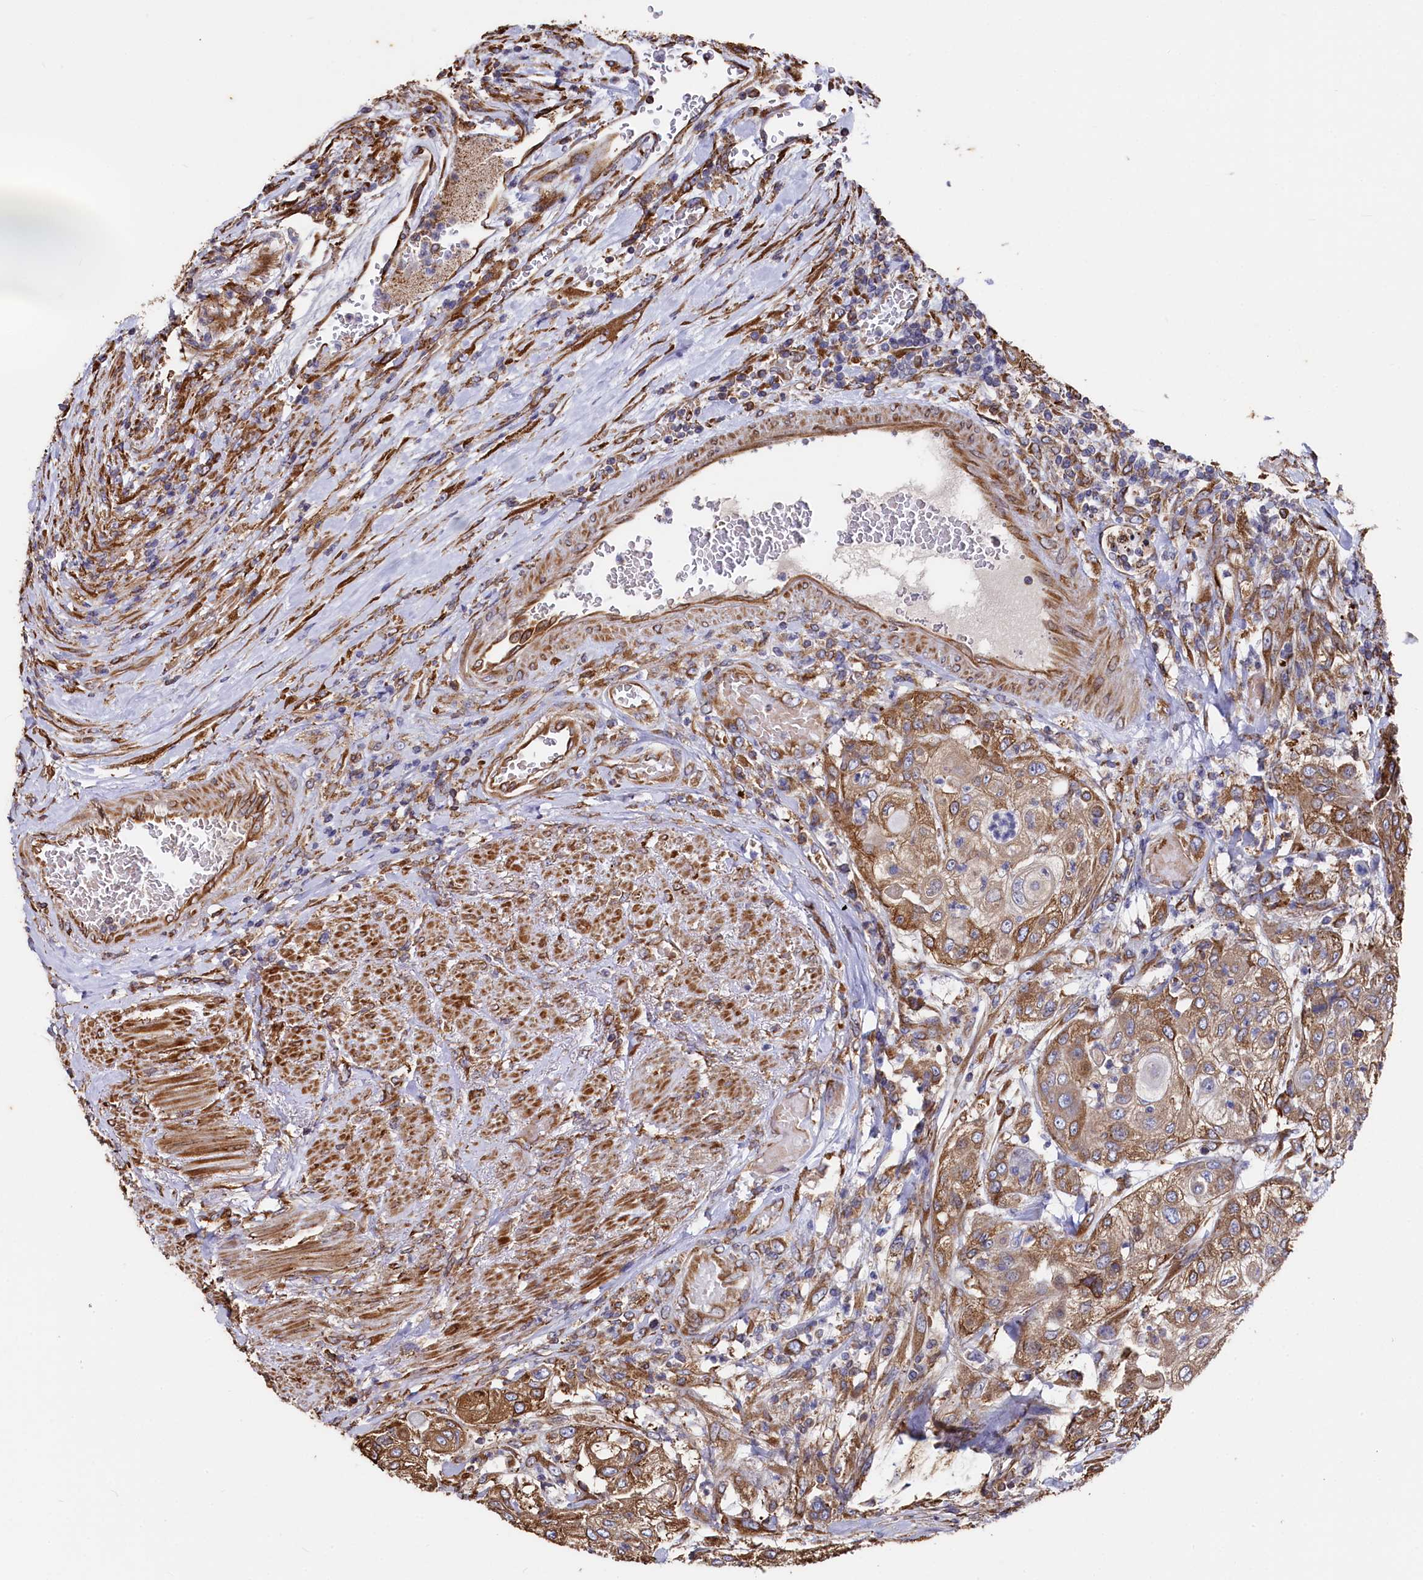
{"staining": {"intensity": "moderate", "quantity": ">75%", "location": "cytoplasmic/membranous"}, "tissue": "urothelial cancer", "cell_type": "Tumor cells", "image_type": "cancer", "snomed": [{"axis": "morphology", "description": "Urothelial carcinoma, High grade"}, {"axis": "topography", "description": "Urinary bladder"}], "caption": "Urothelial carcinoma (high-grade) was stained to show a protein in brown. There is medium levels of moderate cytoplasmic/membranous positivity in about >75% of tumor cells. (Brightfield microscopy of DAB IHC at high magnification).", "gene": "NEURL1B", "patient": {"sex": "female", "age": 79}}